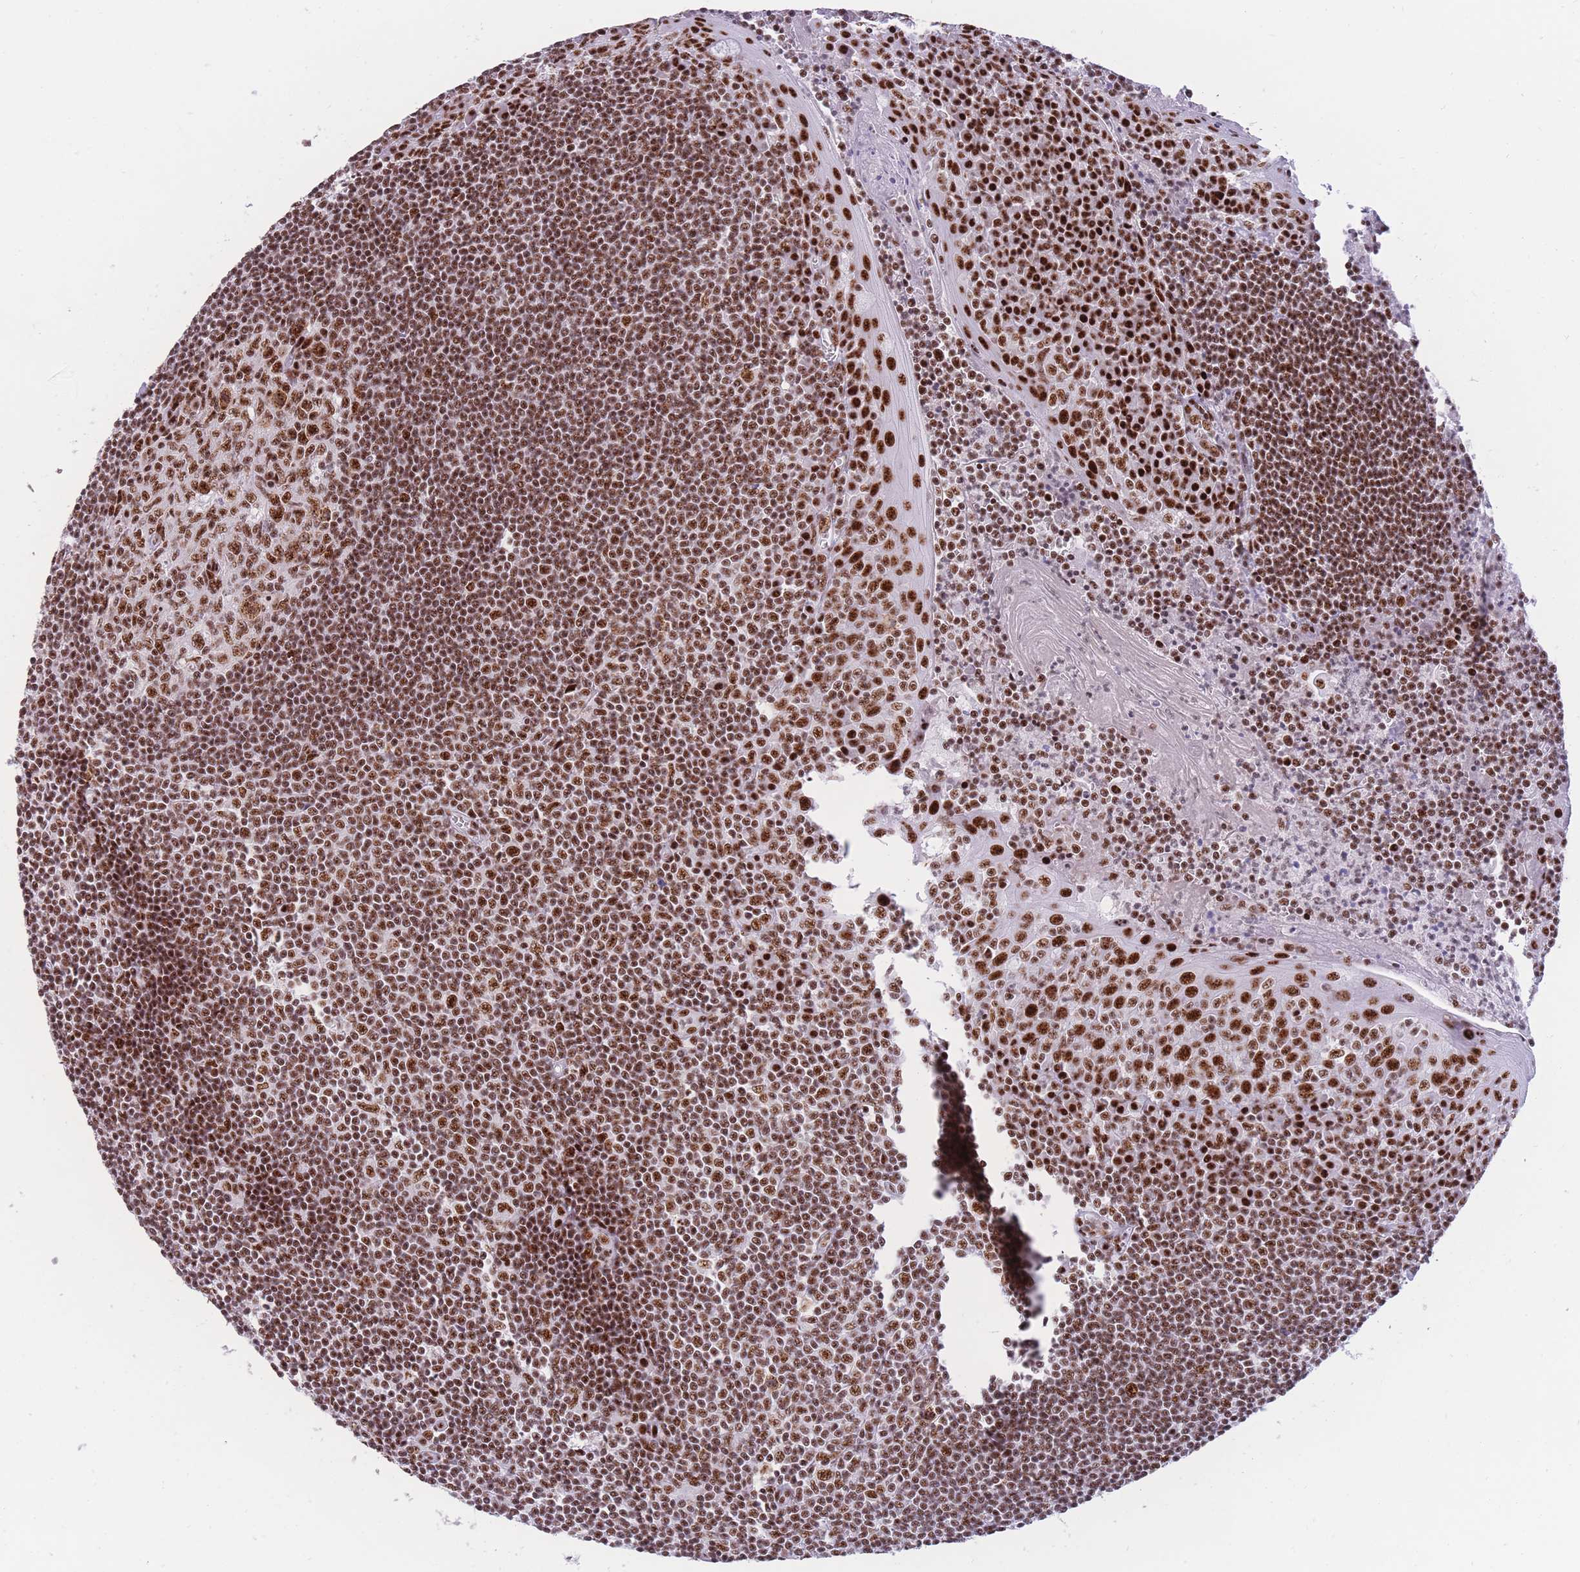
{"staining": {"intensity": "strong", "quantity": ">75%", "location": "nuclear"}, "tissue": "tonsil", "cell_type": "Germinal center cells", "image_type": "normal", "snomed": [{"axis": "morphology", "description": "Normal tissue, NOS"}, {"axis": "topography", "description": "Tonsil"}], "caption": "Germinal center cells show strong nuclear positivity in about >75% of cells in benign tonsil.", "gene": "TMEM35B", "patient": {"sex": "male", "age": 27}}